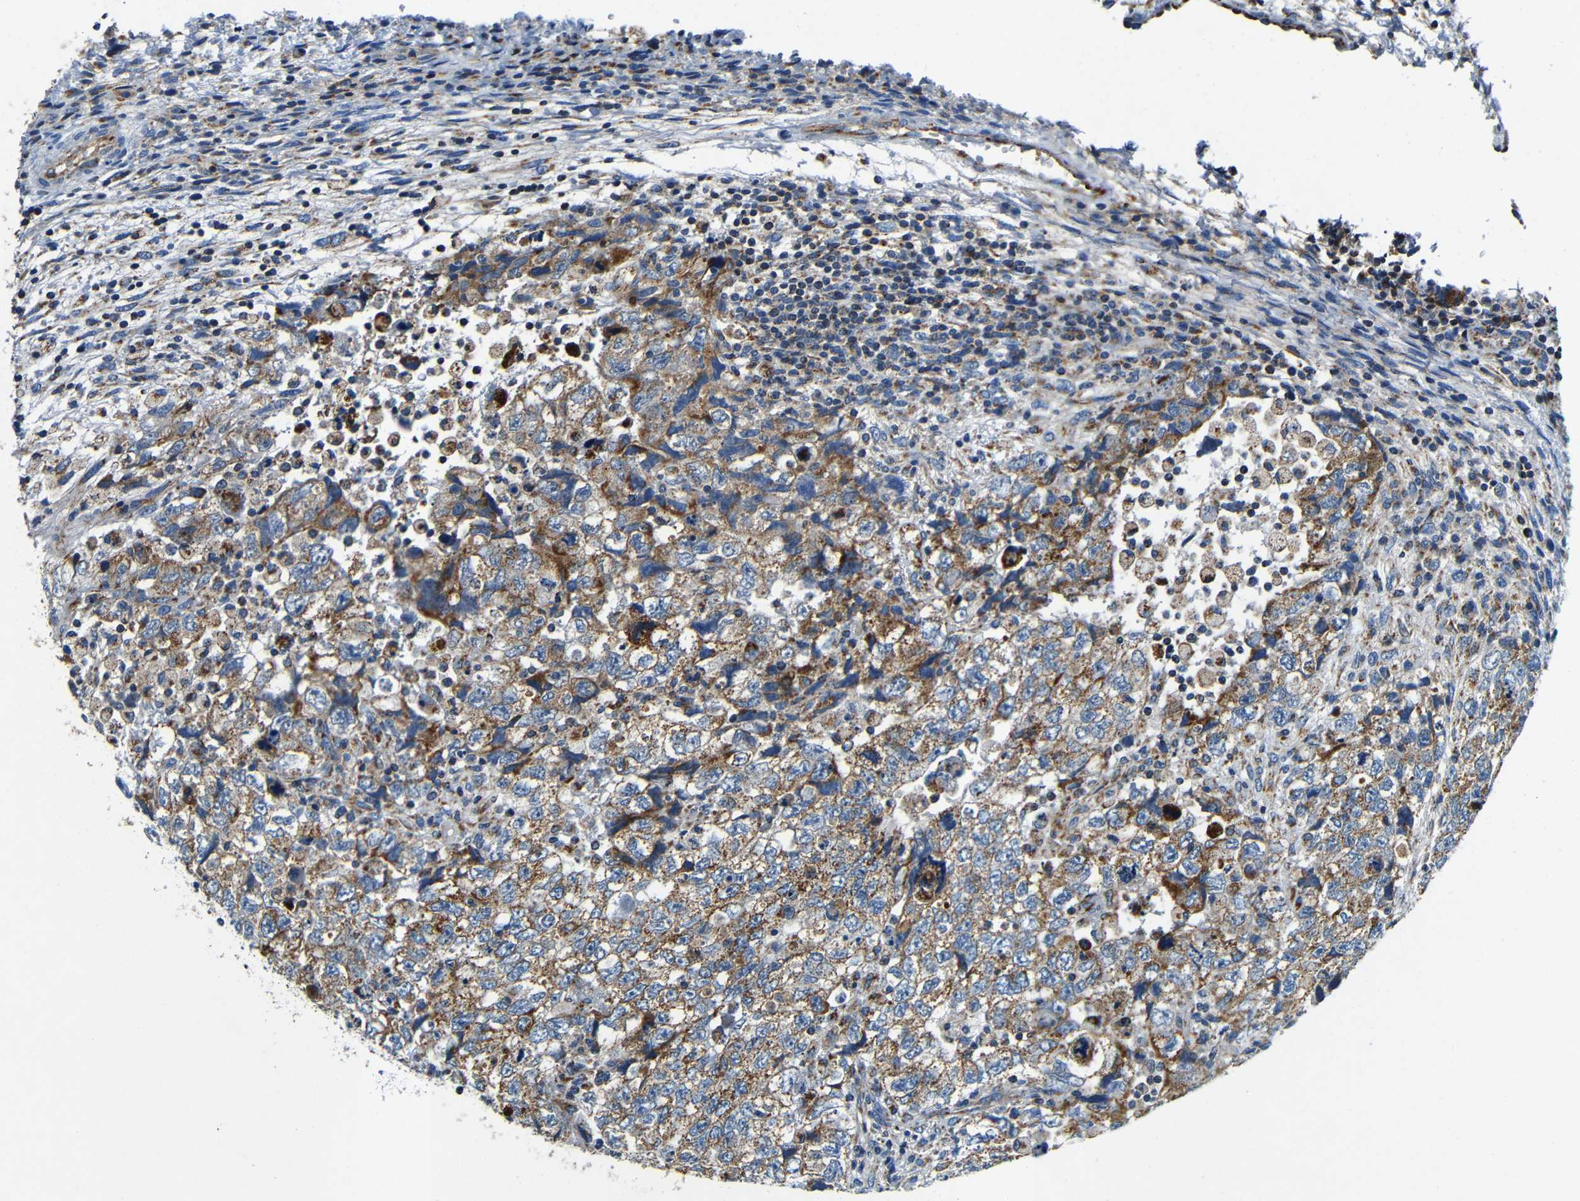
{"staining": {"intensity": "moderate", "quantity": ">75%", "location": "cytoplasmic/membranous"}, "tissue": "testis cancer", "cell_type": "Tumor cells", "image_type": "cancer", "snomed": [{"axis": "morphology", "description": "Carcinoma, Embryonal, NOS"}, {"axis": "topography", "description": "Testis"}], "caption": "Immunohistochemistry (IHC) image of neoplastic tissue: testis cancer (embryonal carcinoma) stained using immunohistochemistry shows medium levels of moderate protein expression localized specifically in the cytoplasmic/membranous of tumor cells, appearing as a cytoplasmic/membranous brown color.", "gene": "GALNT18", "patient": {"sex": "male", "age": 36}}